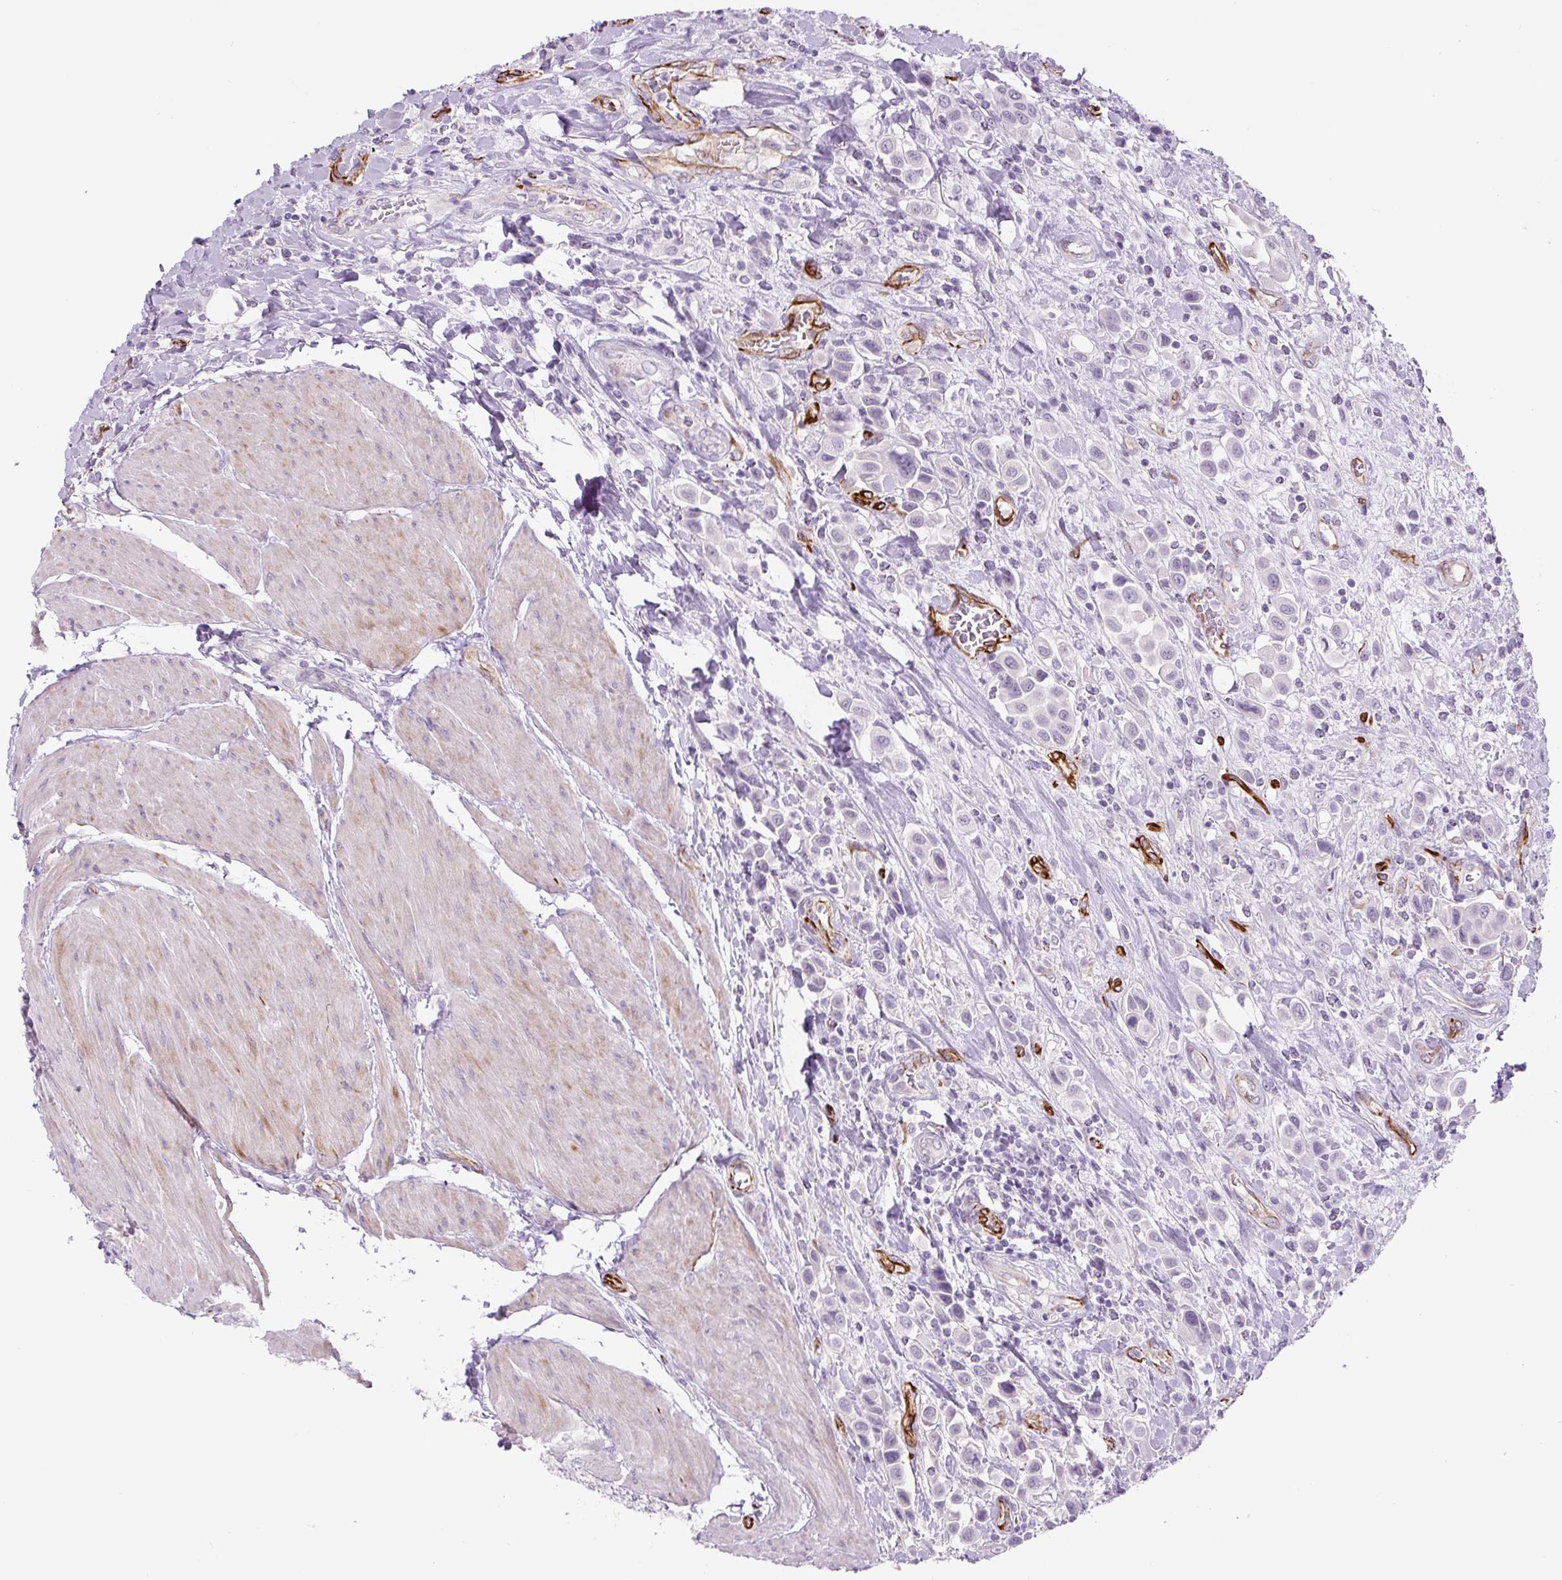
{"staining": {"intensity": "negative", "quantity": "none", "location": "none"}, "tissue": "urothelial cancer", "cell_type": "Tumor cells", "image_type": "cancer", "snomed": [{"axis": "morphology", "description": "Urothelial carcinoma, High grade"}, {"axis": "topography", "description": "Urinary bladder"}], "caption": "Histopathology image shows no significant protein positivity in tumor cells of urothelial cancer. (DAB (3,3'-diaminobenzidine) immunohistochemistry, high magnification).", "gene": "NES", "patient": {"sex": "male", "age": 50}}